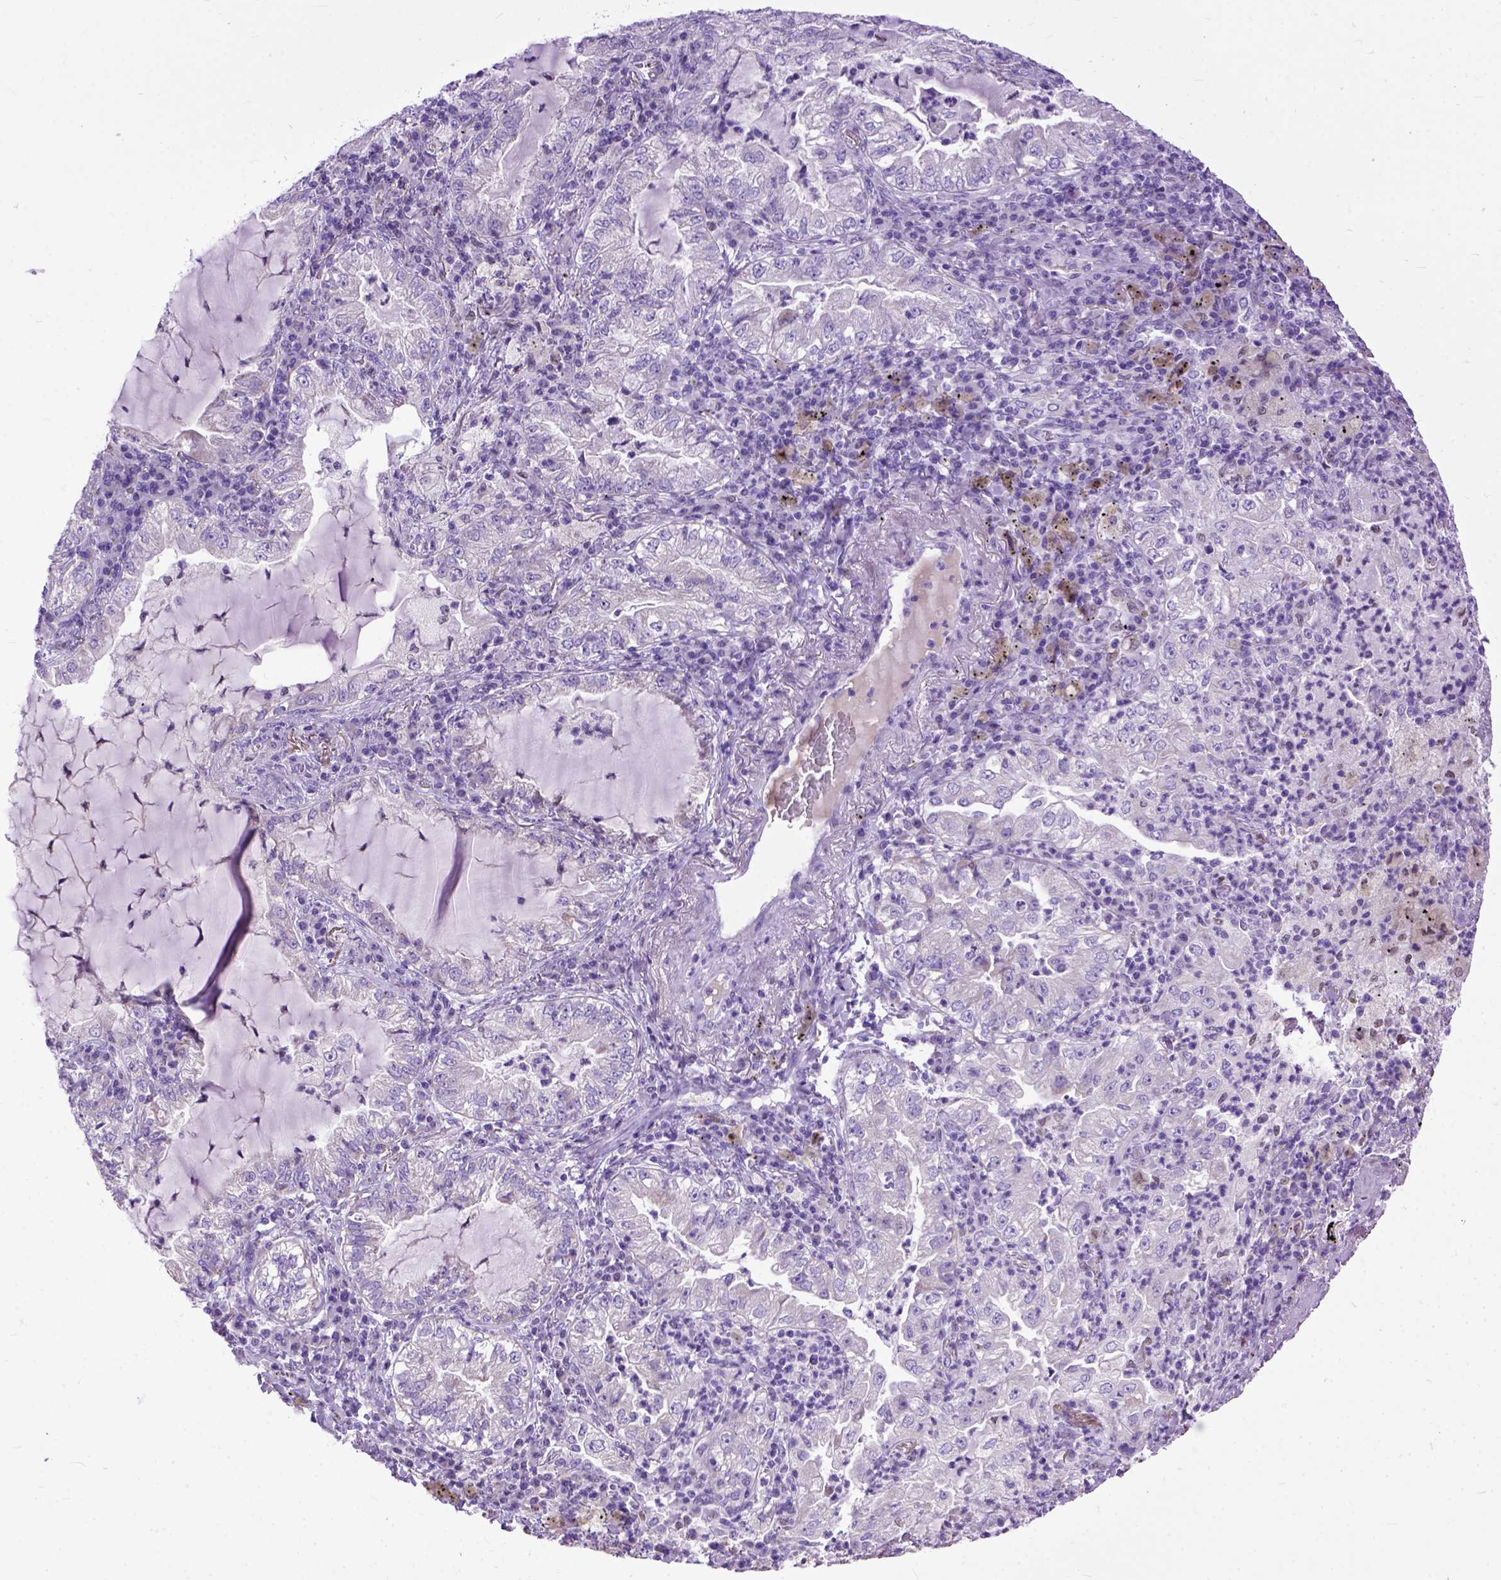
{"staining": {"intensity": "negative", "quantity": "none", "location": "none"}, "tissue": "lung cancer", "cell_type": "Tumor cells", "image_type": "cancer", "snomed": [{"axis": "morphology", "description": "Adenocarcinoma, NOS"}, {"axis": "topography", "description": "Lung"}], "caption": "Tumor cells are negative for brown protein staining in lung adenocarcinoma.", "gene": "CRB1", "patient": {"sex": "female", "age": 73}}